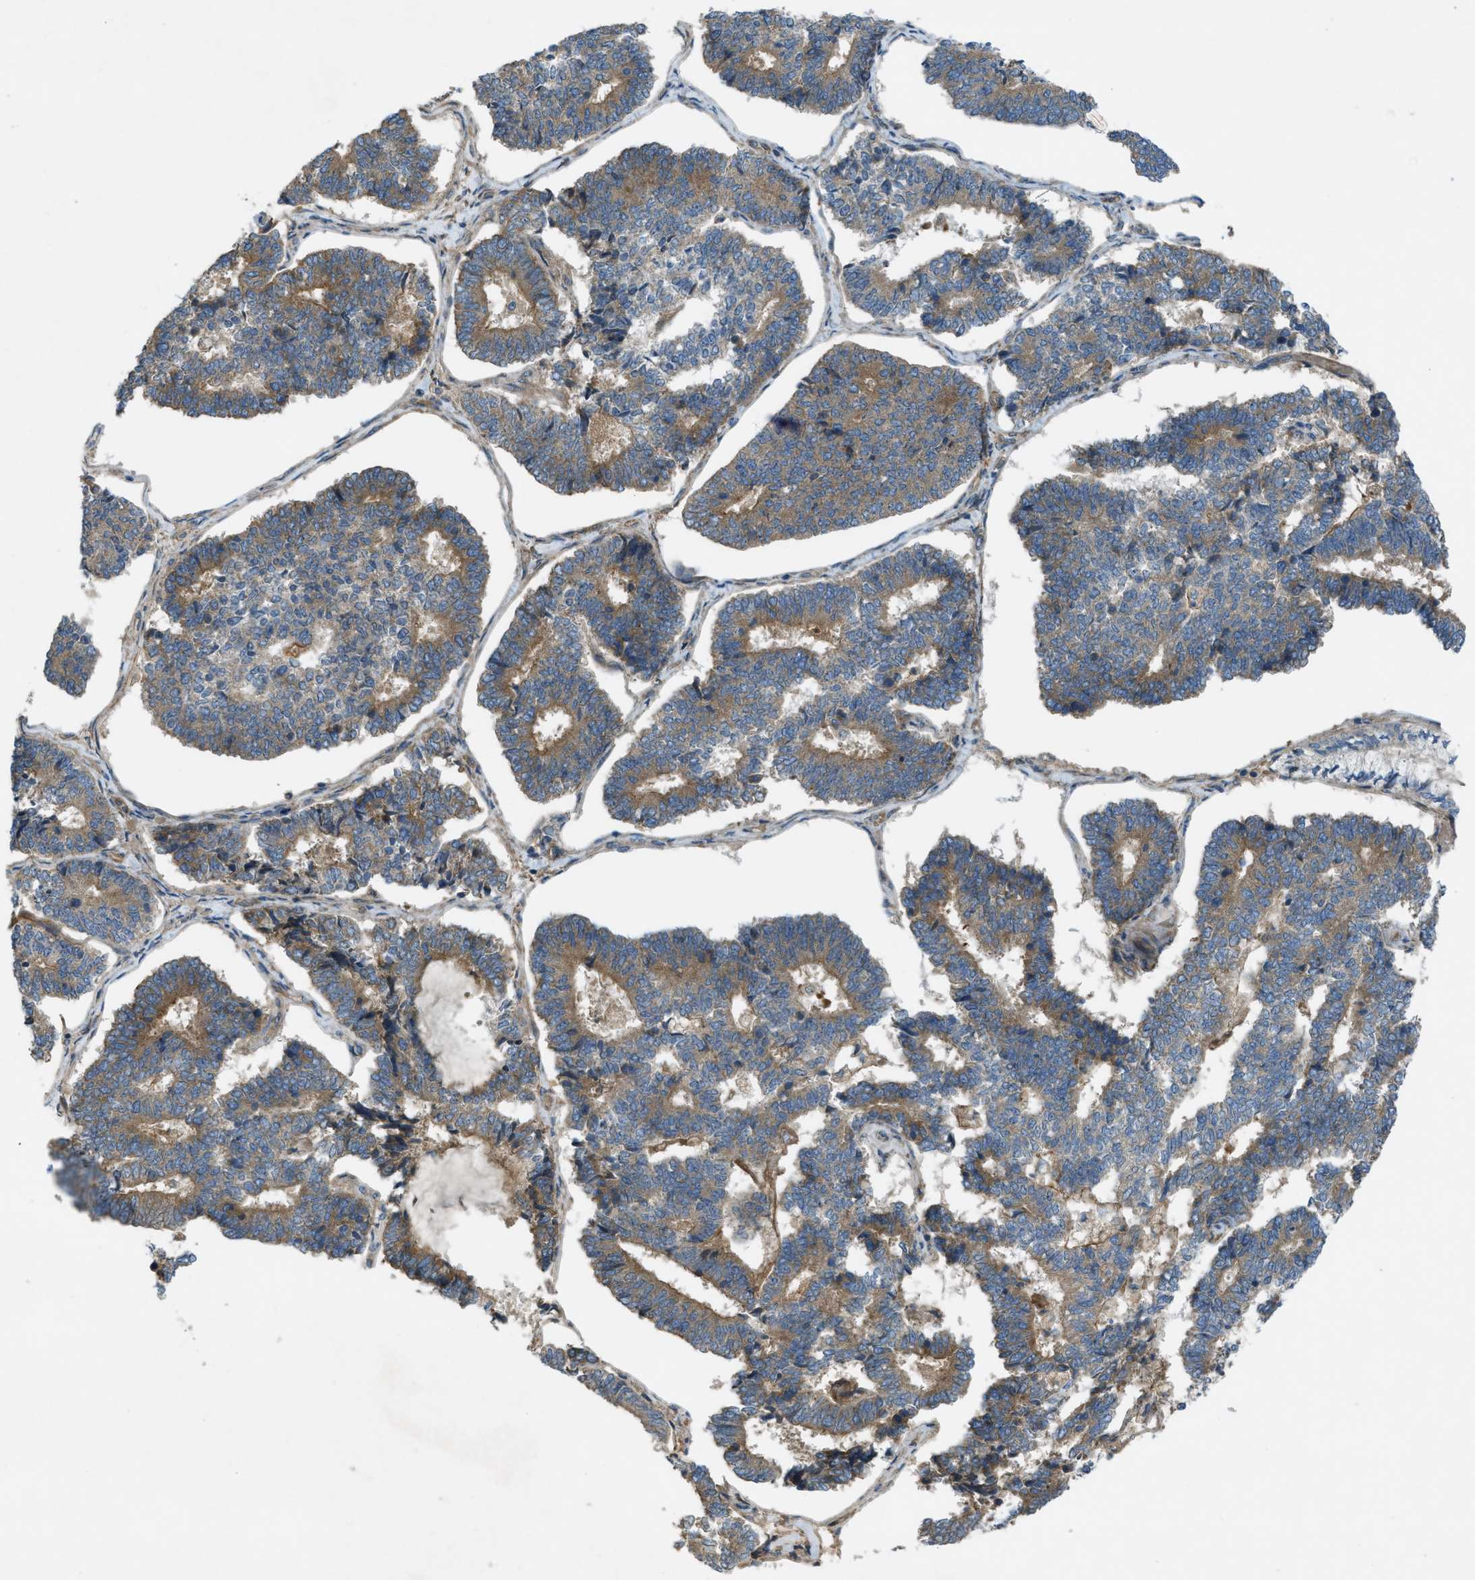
{"staining": {"intensity": "moderate", "quantity": ">75%", "location": "cytoplasmic/membranous"}, "tissue": "endometrial cancer", "cell_type": "Tumor cells", "image_type": "cancer", "snomed": [{"axis": "morphology", "description": "Adenocarcinoma, NOS"}, {"axis": "topography", "description": "Endometrium"}], "caption": "The image demonstrates a brown stain indicating the presence of a protein in the cytoplasmic/membranous of tumor cells in adenocarcinoma (endometrial).", "gene": "VEZT", "patient": {"sex": "female", "age": 70}}